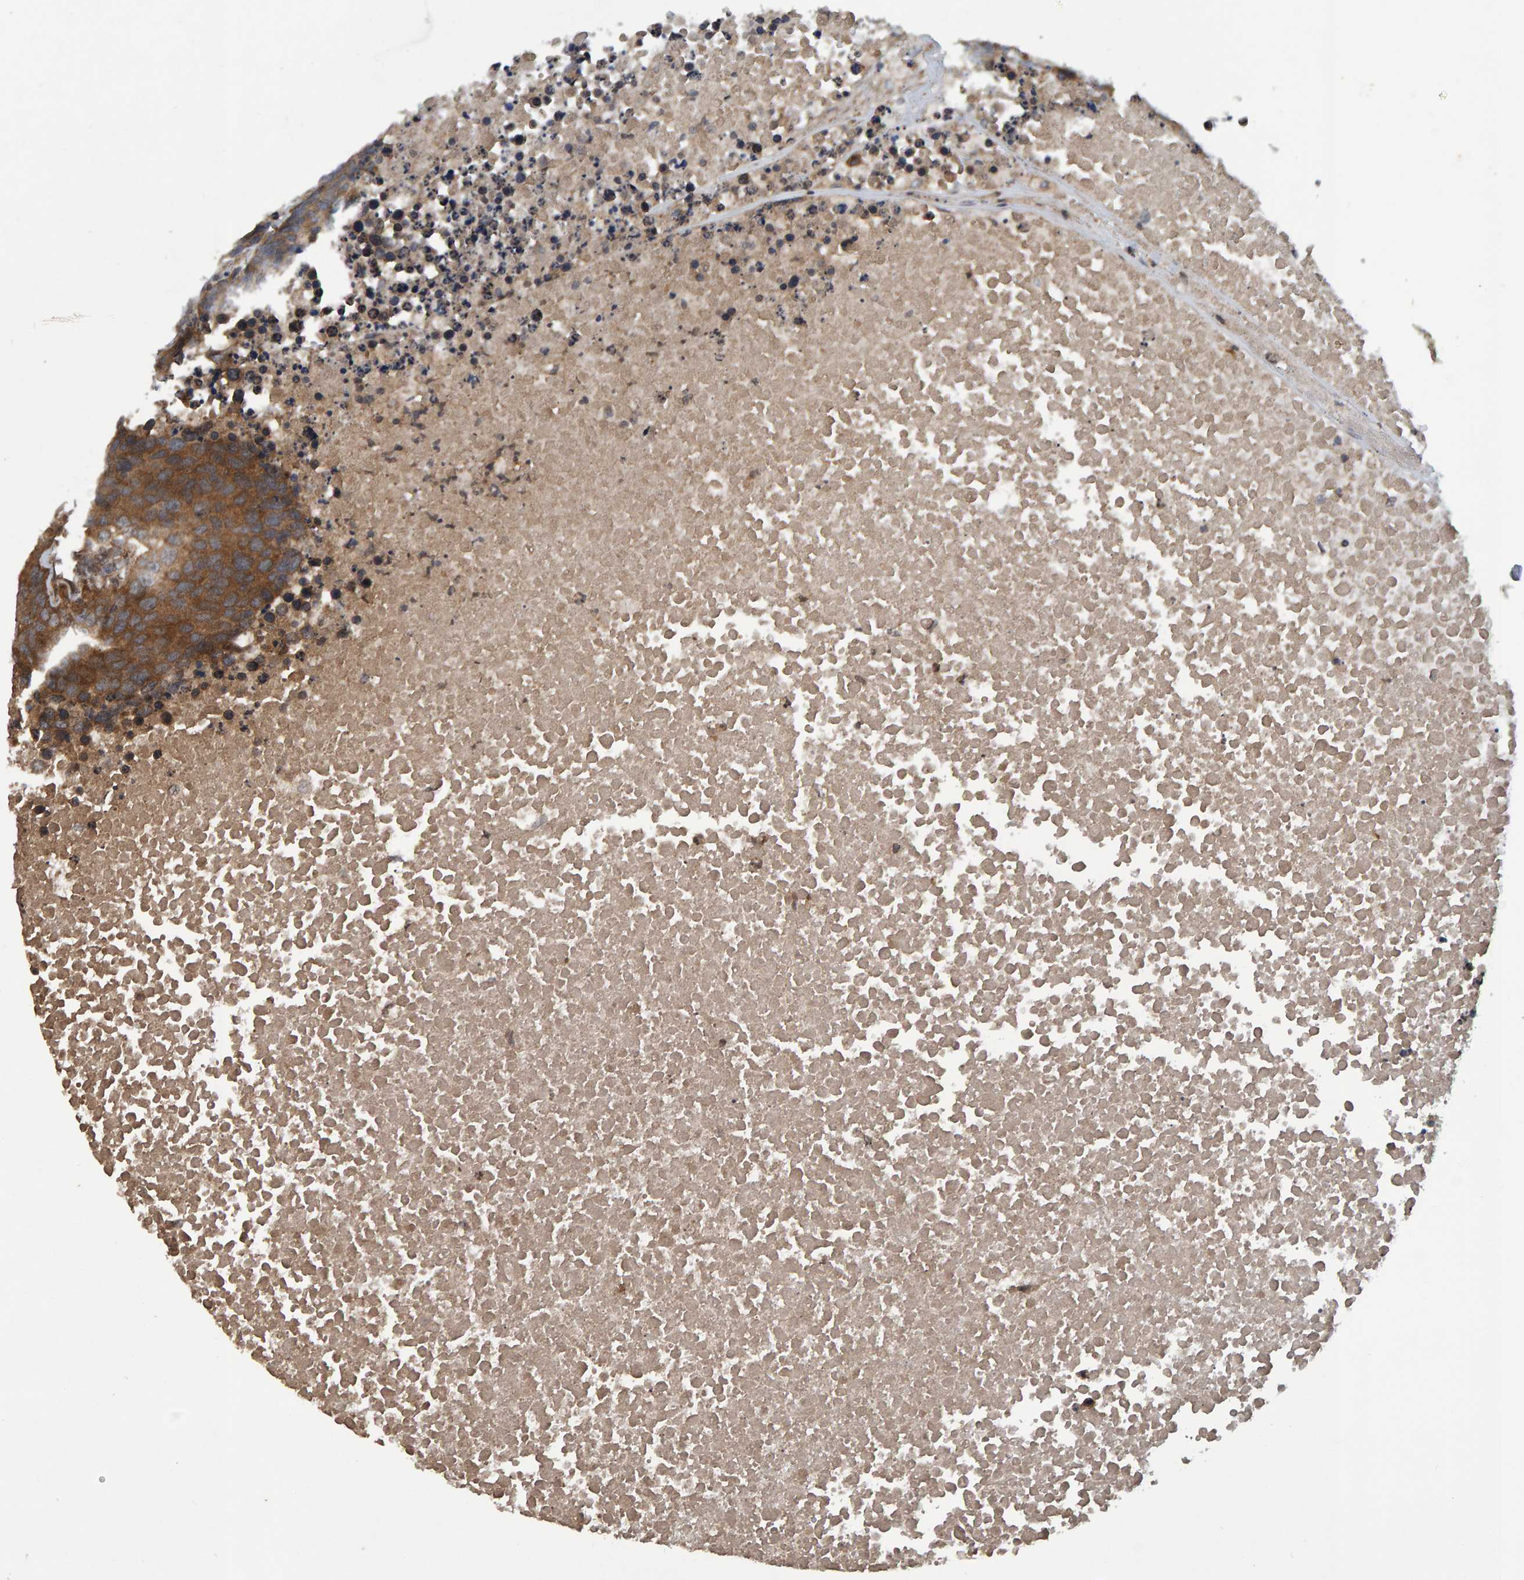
{"staining": {"intensity": "moderate", "quantity": ">75%", "location": "cytoplasmic/membranous"}, "tissue": "carcinoid", "cell_type": "Tumor cells", "image_type": "cancer", "snomed": [{"axis": "morphology", "description": "Carcinoid, malignant, NOS"}, {"axis": "topography", "description": "Lung"}], "caption": "Immunohistochemistry staining of carcinoid, which shows medium levels of moderate cytoplasmic/membranous positivity in about >75% of tumor cells indicating moderate cytoplasmic/membranous protein positivity. The staining was performed using DAB (3,3'-diaminobenzidine) (brown) for protein detection and nuclei were counterstained in hematoxylin (blue).", "gene": "GAB2", "patient": {"sex": "male", "age": 60}}